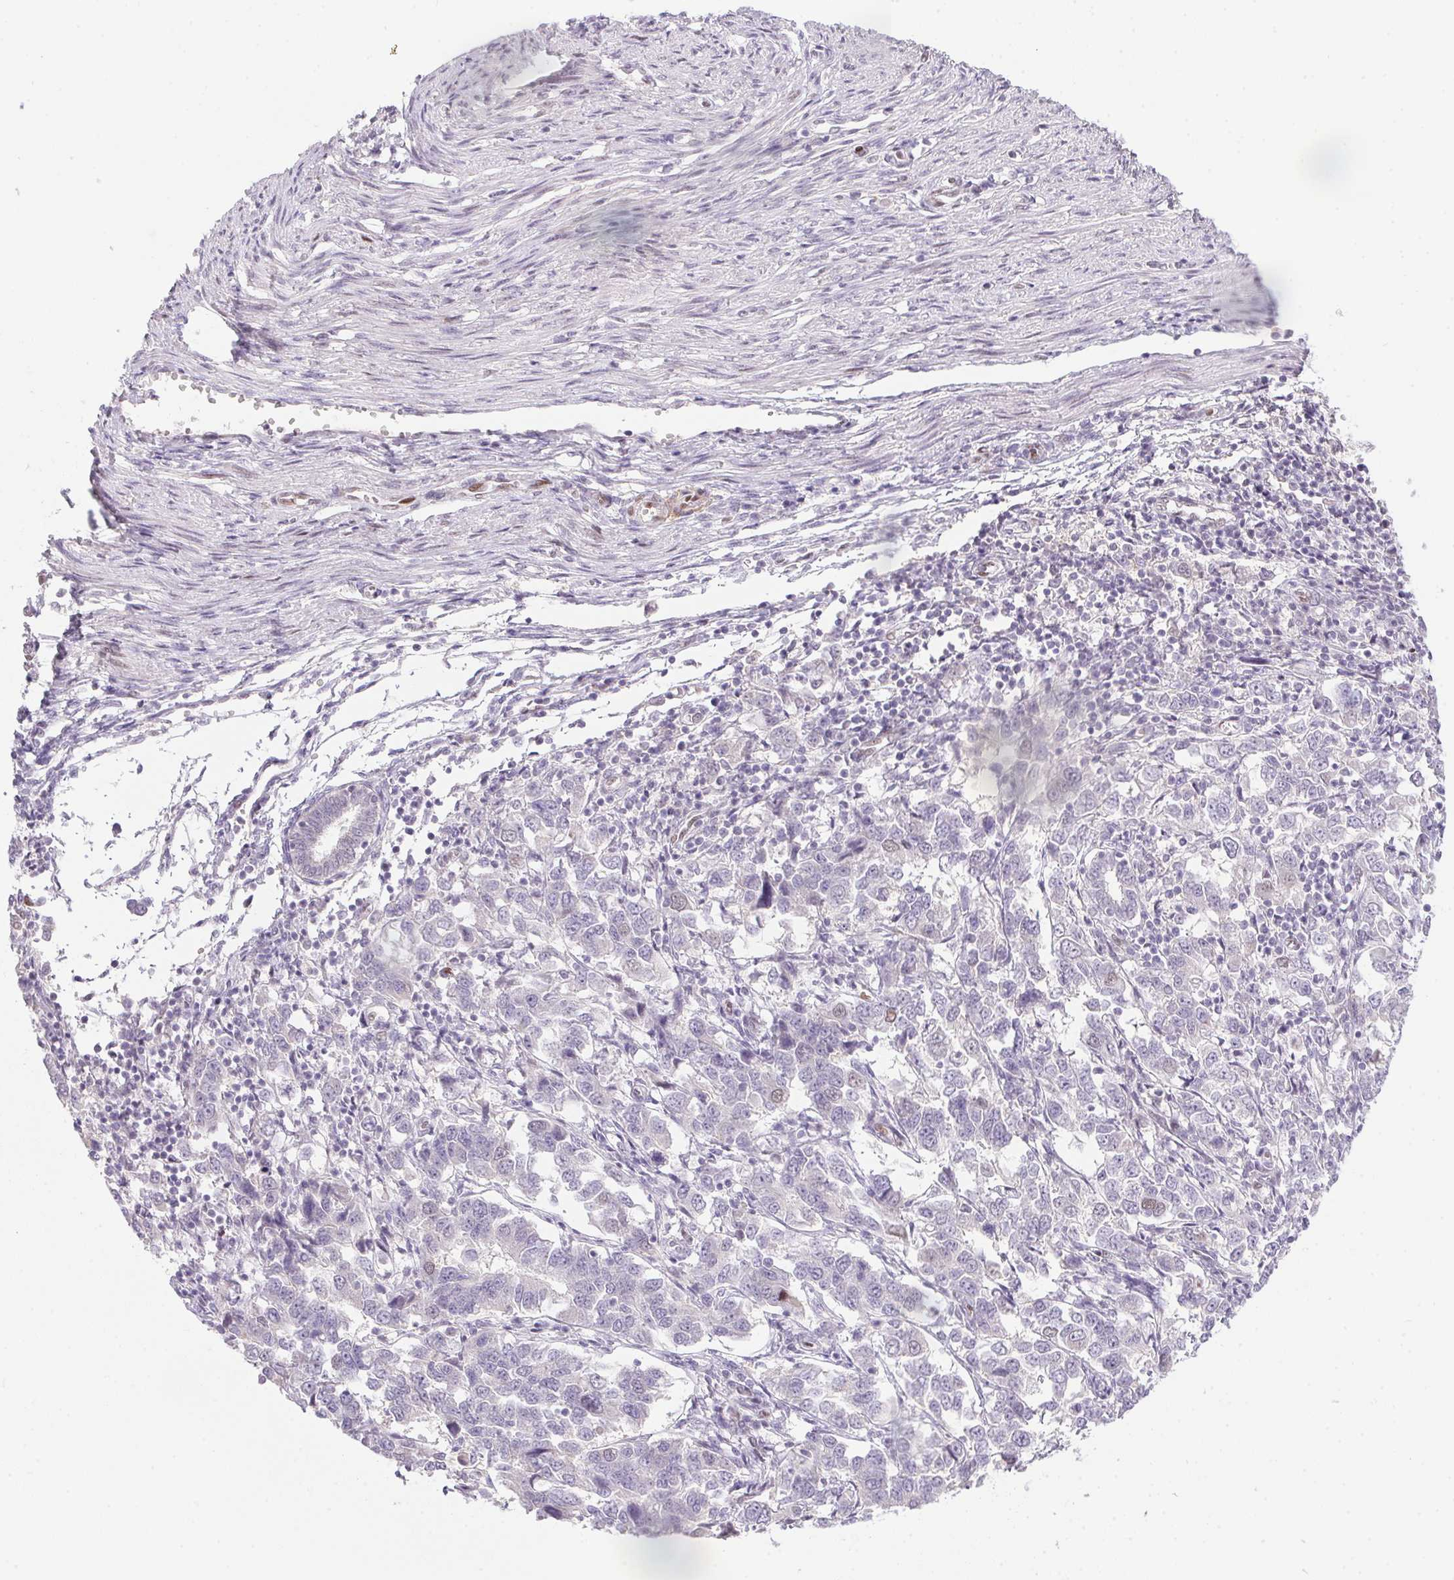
{"staining": {"intensity": "negative", "quantity": "none", "location": "none"}, "tissue": "endometrial cancer", "cell_type": "Tumor cells", "image_type": "cancer", "snomed": [{"axis": "morphology", "description": "Adenocarcinoma, NOS"}, {"axis": "topography", "description": "Endometrium"}], "caption": "The micrograph displays no significant staining in tumor cells of endometrial cancer. Brightfield microscopy of immunohistochemistry stained with DAB (3,3'-diaminobenzidine) (brown) and hematoxylin (blue), captured at high magnification.", "gene": "SP9", "patient": {"sex": "female", "age": 43}}